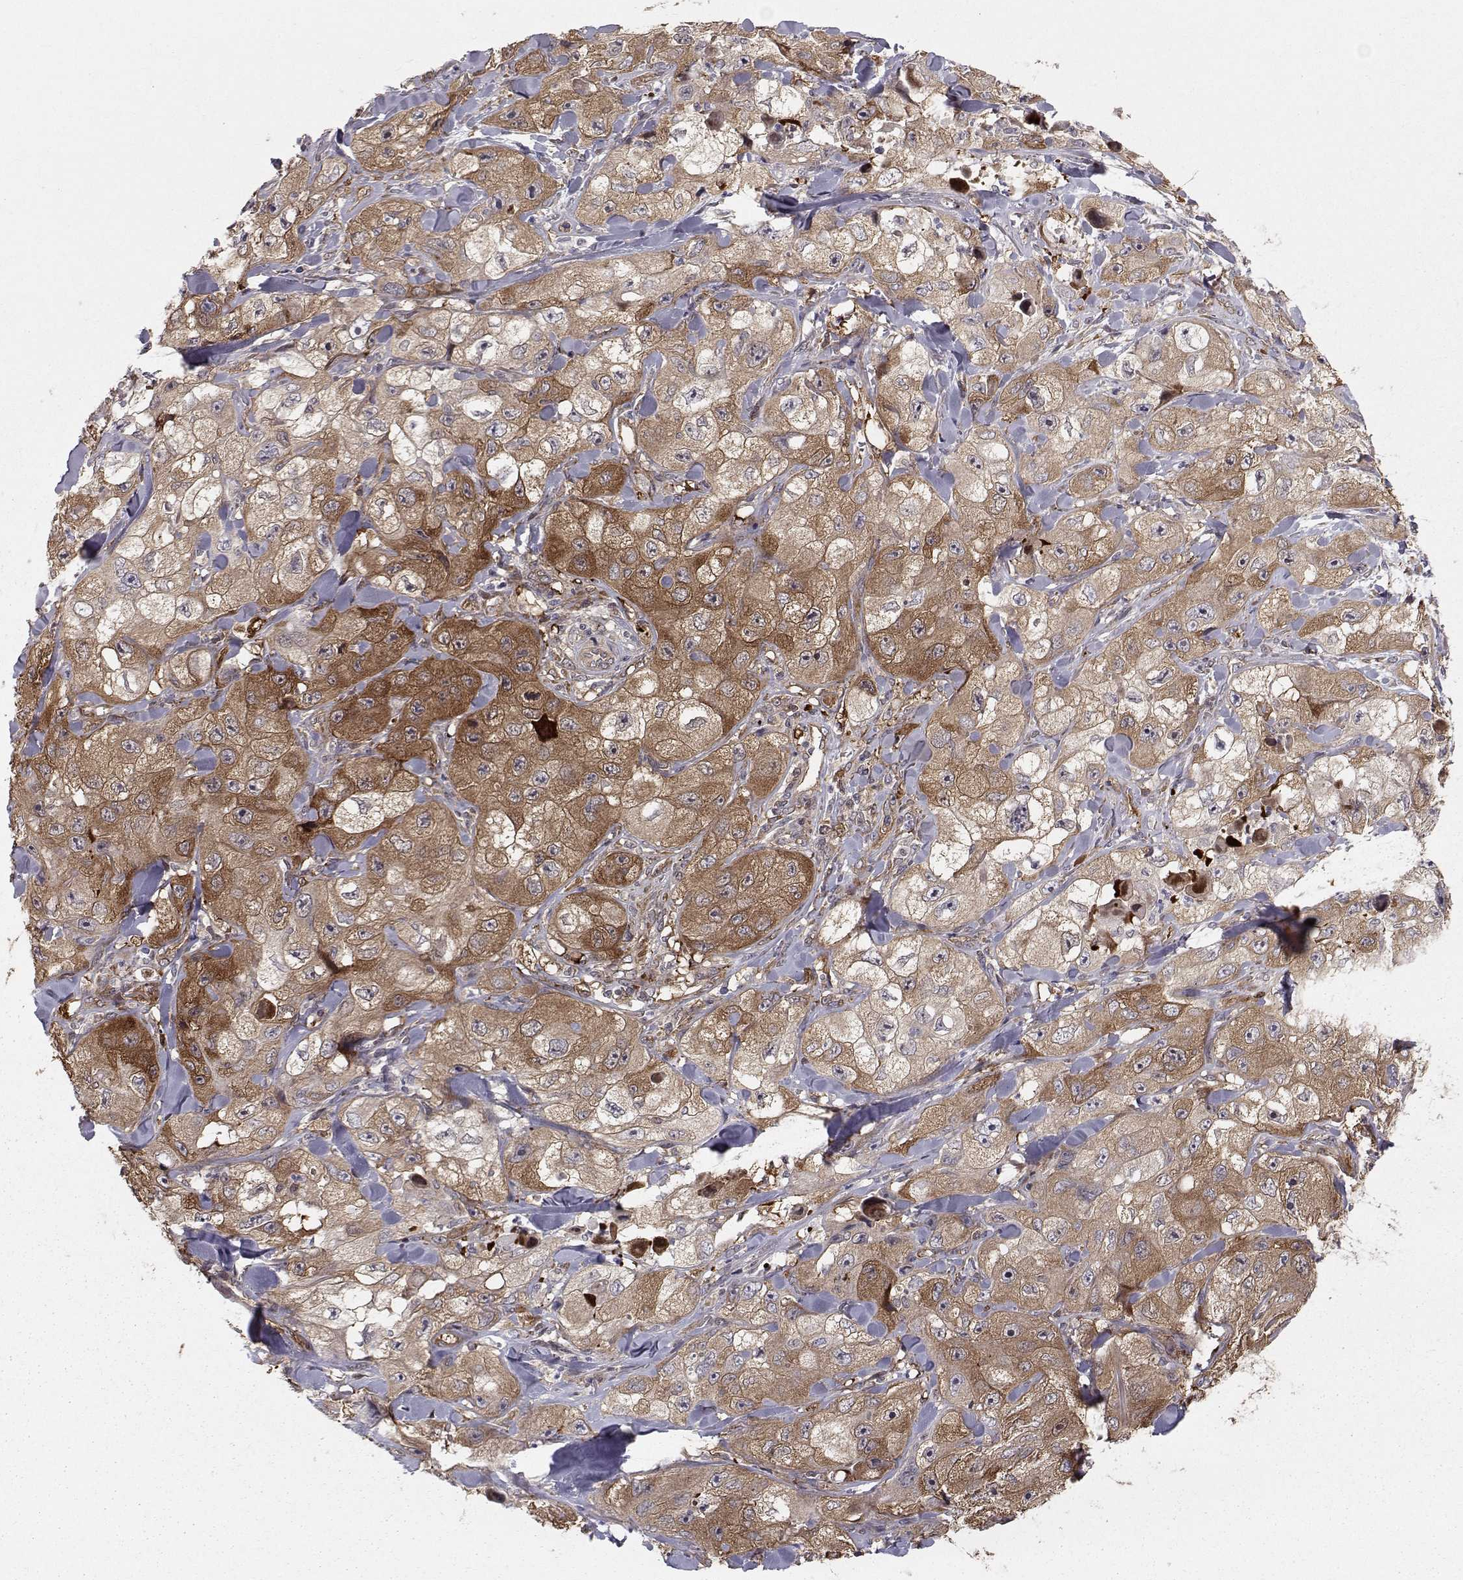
{"staining": {"intensity": "moderate", "quantity": "25%-75%", "location": "cytoplasmic/membranous"}, "tissue": "skin cancer", "cell_type": "Tumor cells", "image_type": "cancer", "snomed": [{"axis": "morphology", "description": "Squamous cell carcinoma, NOS"}, {"axis": "topography", "description": "Skin"}, {"axis": "topography", "description": "Subcutis"}], "caption": "IHC histopathology image of squamous cell carcinoma (skin) stained for a protein (brown), which displays medium levels of moderate cytoplasmic/membranous positivity in approximately 25%-75% of tumor cells.", "gene": "HSP90AB1", "patient": {"sex": "male", "age": 73}}